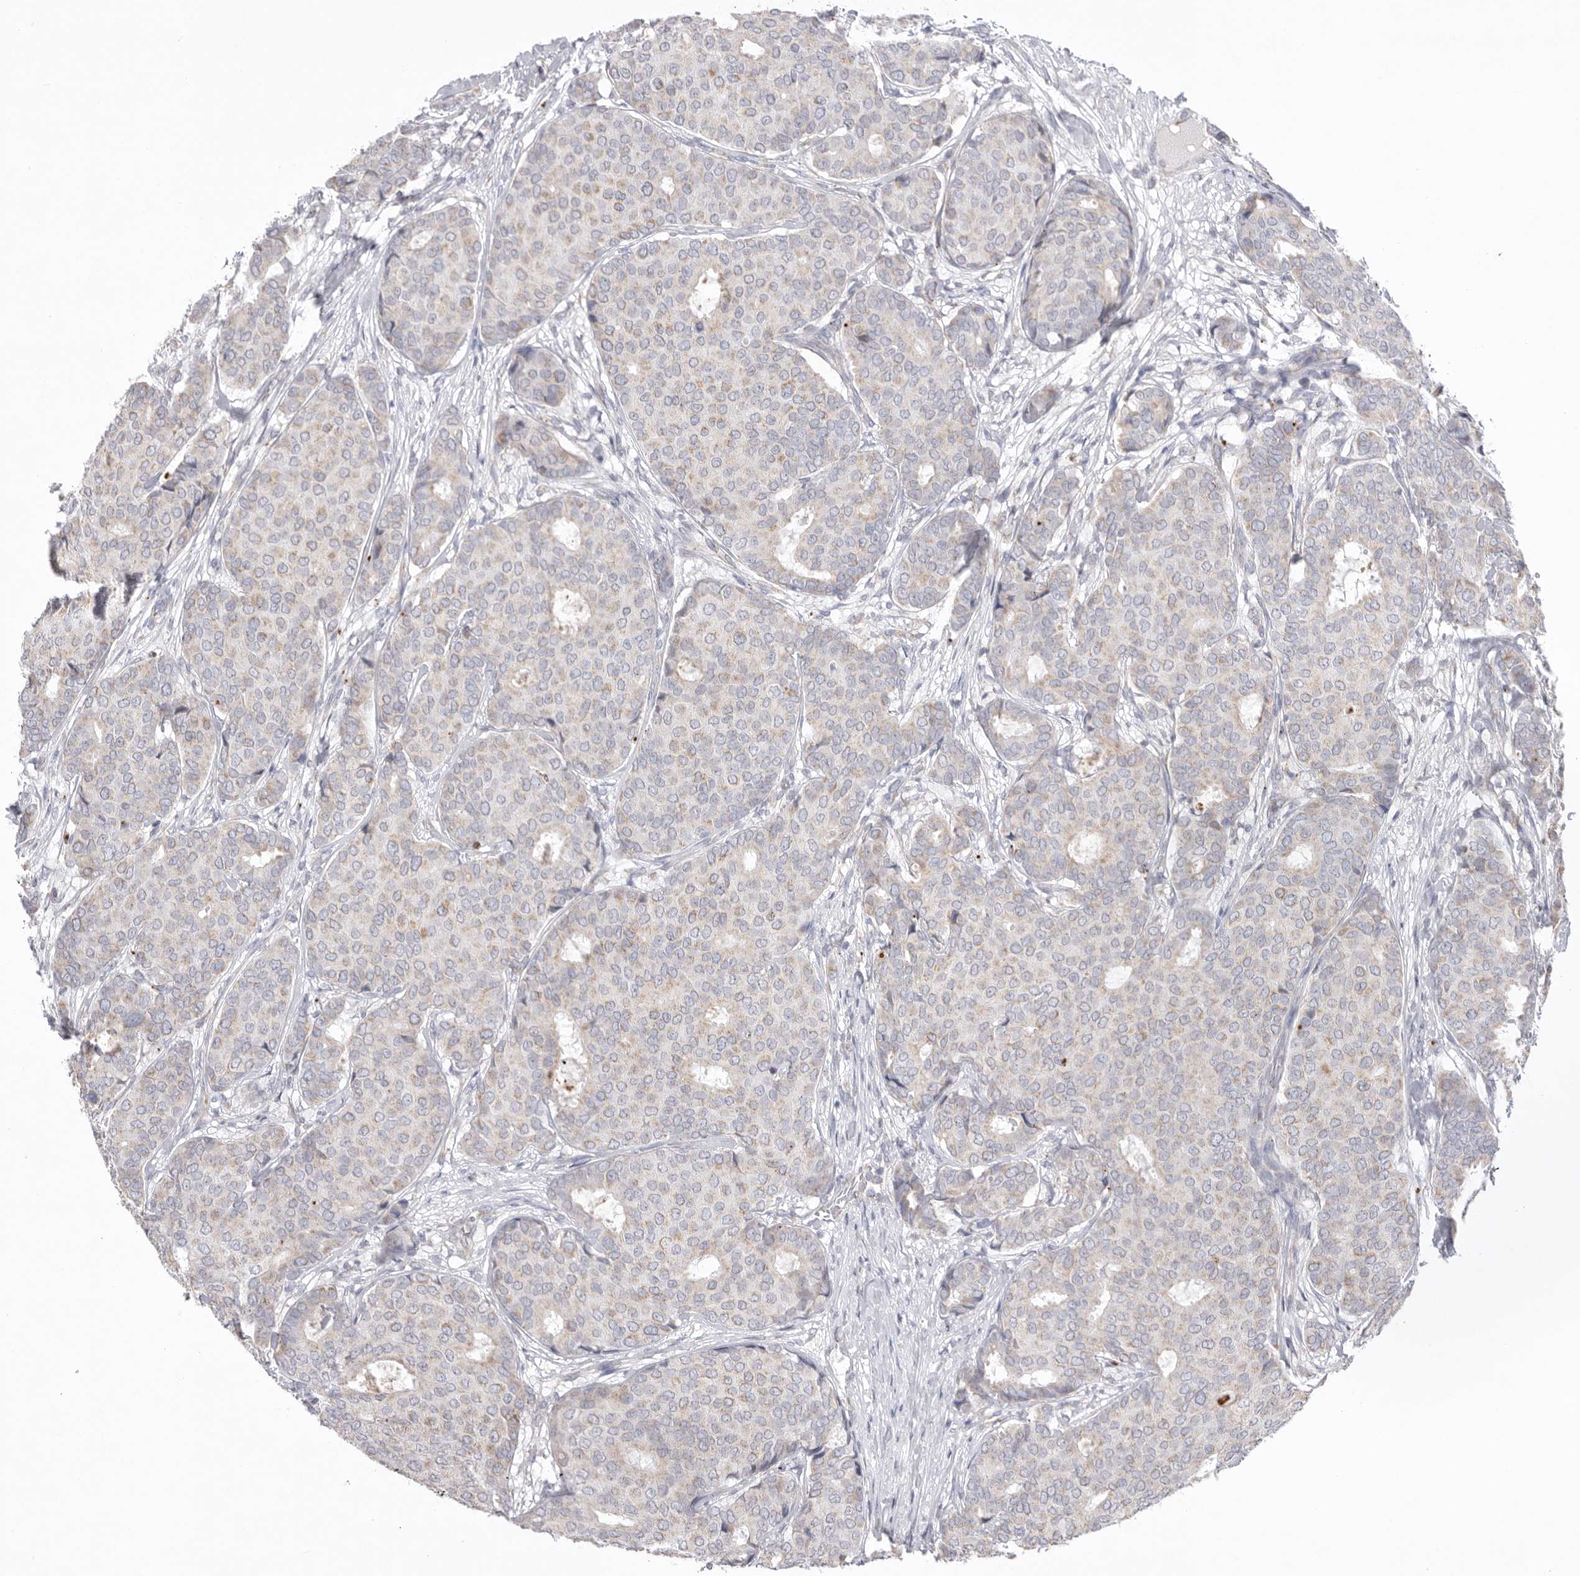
{"staining": {"intensity": "weak", "quantity": "<25%", "location": "cytoplasmic/membranous"}, "tissue": "breast cancer", "cell_type": "Tumor cells", "image_type": "cancer", "snomed": [{"axis": "morphology", "description": "Duct carcinoma"}, {"axis": "topography", "description": "Breast"}], "caption": "IHC micrograph of neoplastic tissue: breast infiltrating ductal carcinoma stained with DAB displays no significant protein positivity in tumor cells.", "gene": "VDAC3", "patient": {"sex": "female", "age": 75}}